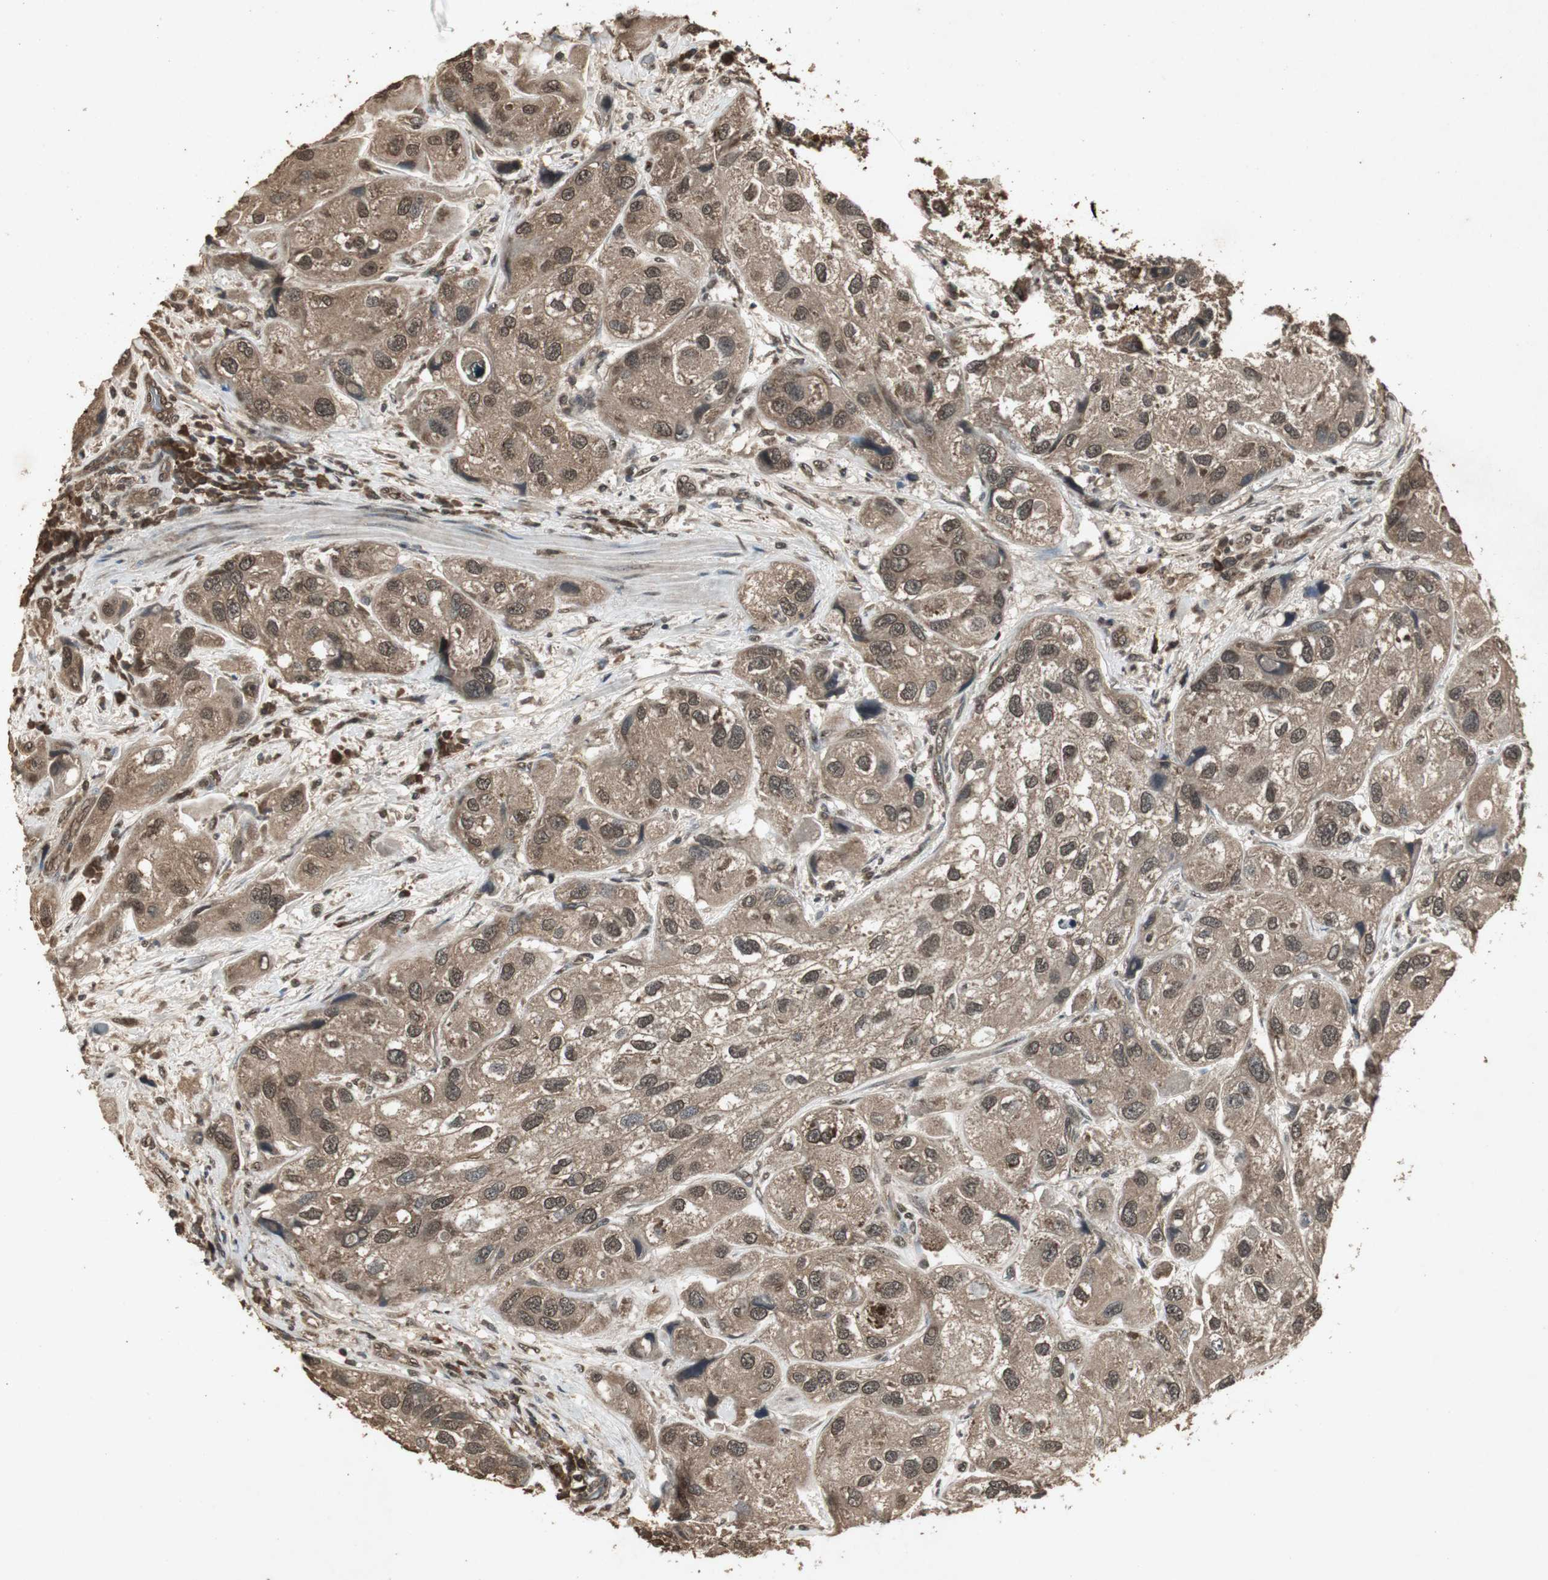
{"staining": {"intensity": "moderate", "quantity": ">75%", "location": "cytoplasmic/membranous,nuclear"}, "tissue": "urothelial cancer", "cell_type": "Tumor cells", "image_type": "cancer", "snomed": [{"axis": "morphology", "description": "Urothelial carcinoma, High grade"}, {"axis": "topography", "description": "Urinary bladder"}], "caption": "Tumor cells show medium levels of moderate cytoplasmic/membranous and nuclear staining in approximately >75% of cells in human high-grade urothelial carcinoma.", "gene": "EMX1", "patient": {"sex": "female", "age": 64}}